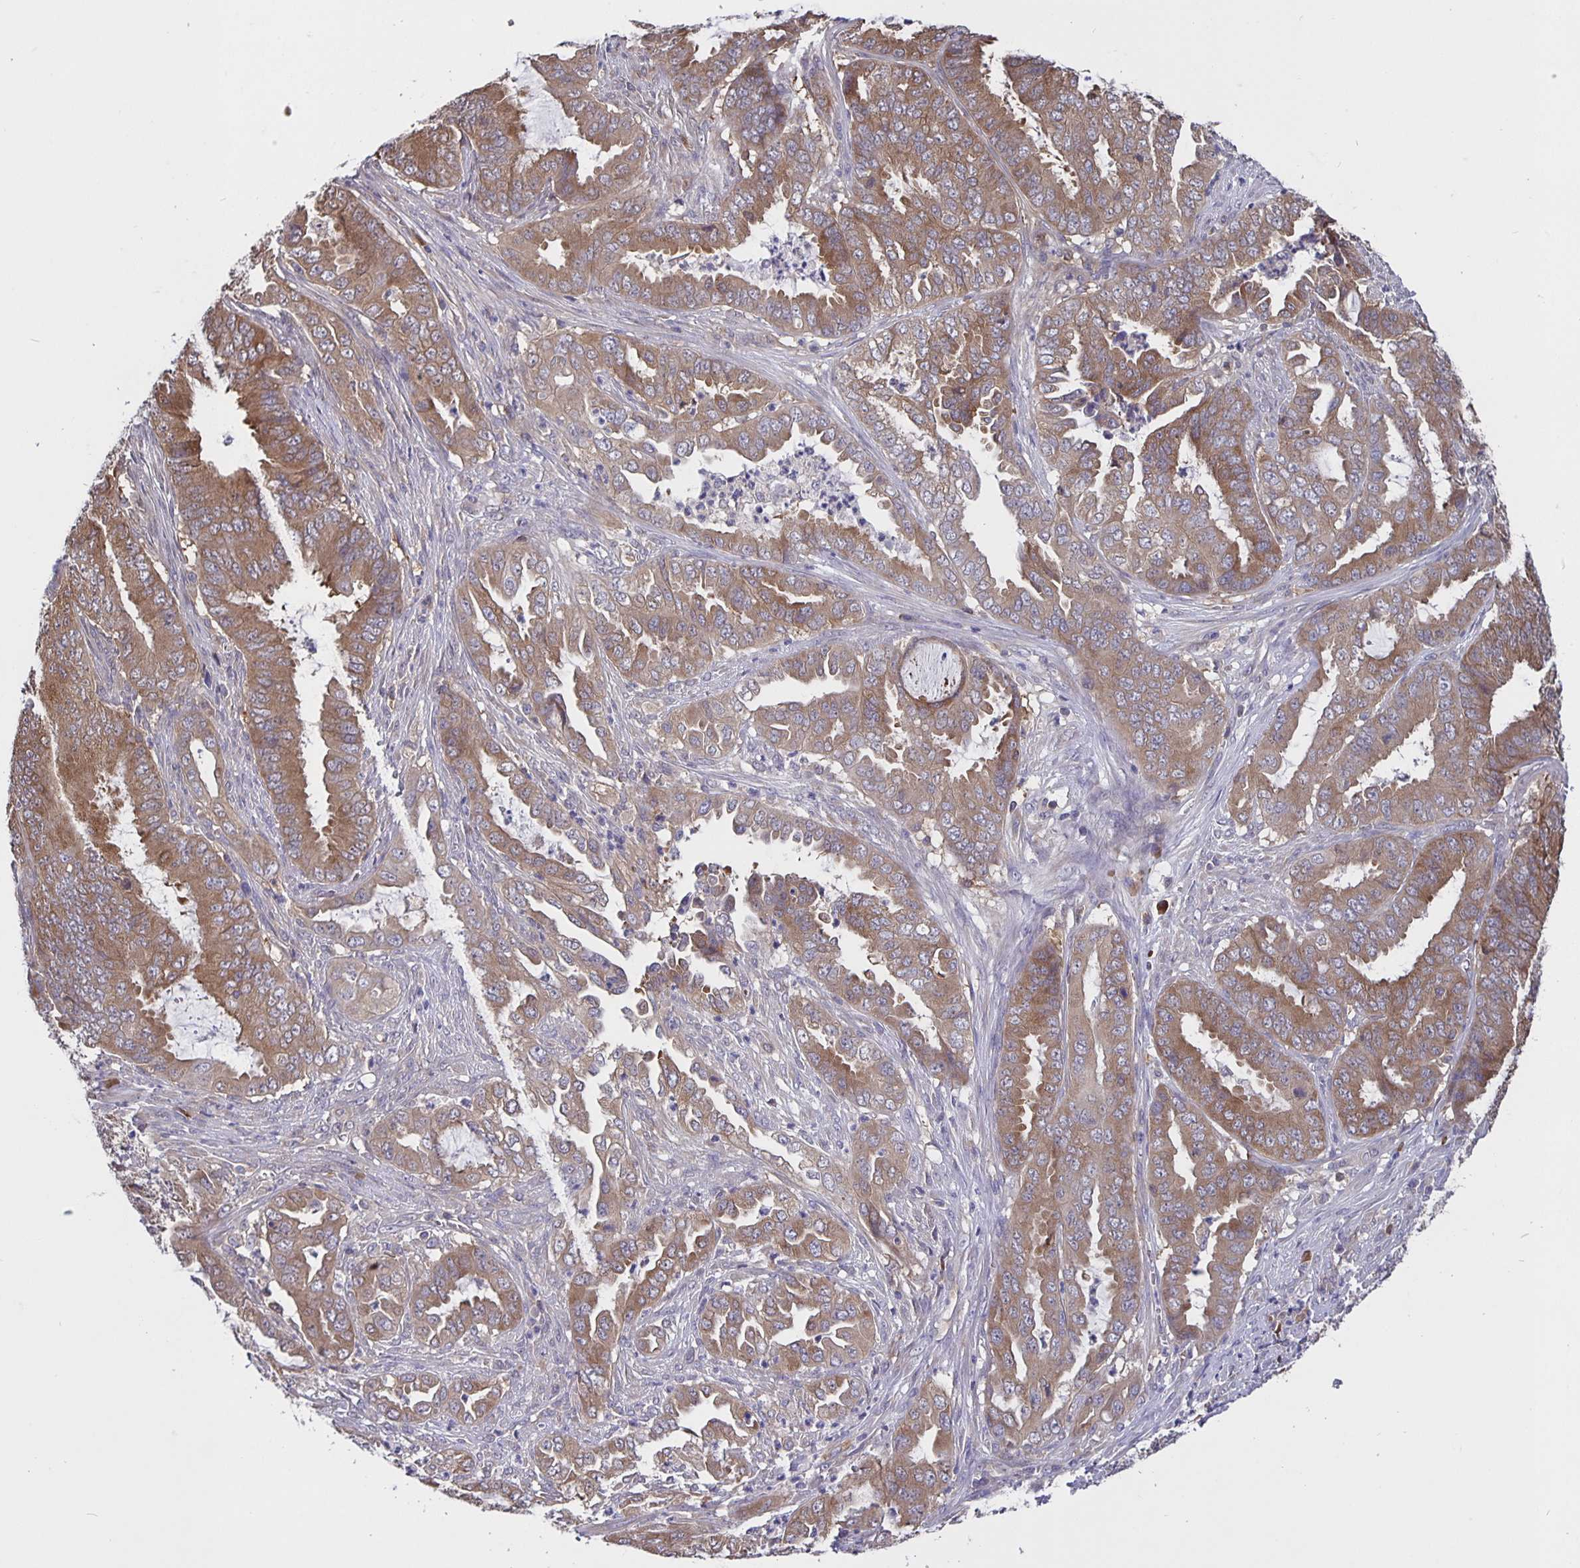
{"staining": {"intensity": "moderate", "quantity": ">75%", "location": "cytoplasmic/membranous"}, "tissue": "endometrial cancer", "cell_type": "Tumor cells", "image_type": "cancer", "snomed": [{"axis": "morphology", "description": "Adenocarcinoma, NOS"}, {"axis": "topography", "description": "Endometrium"}], "caption": "The immunohistochemical stain highlights moderate cytoplasmic/membranous expression in tumor cells of adenocarcinoma (endometrial) tissue.", "gene": "FEM1C", "patient": {"sex": "female", "age": 51}}